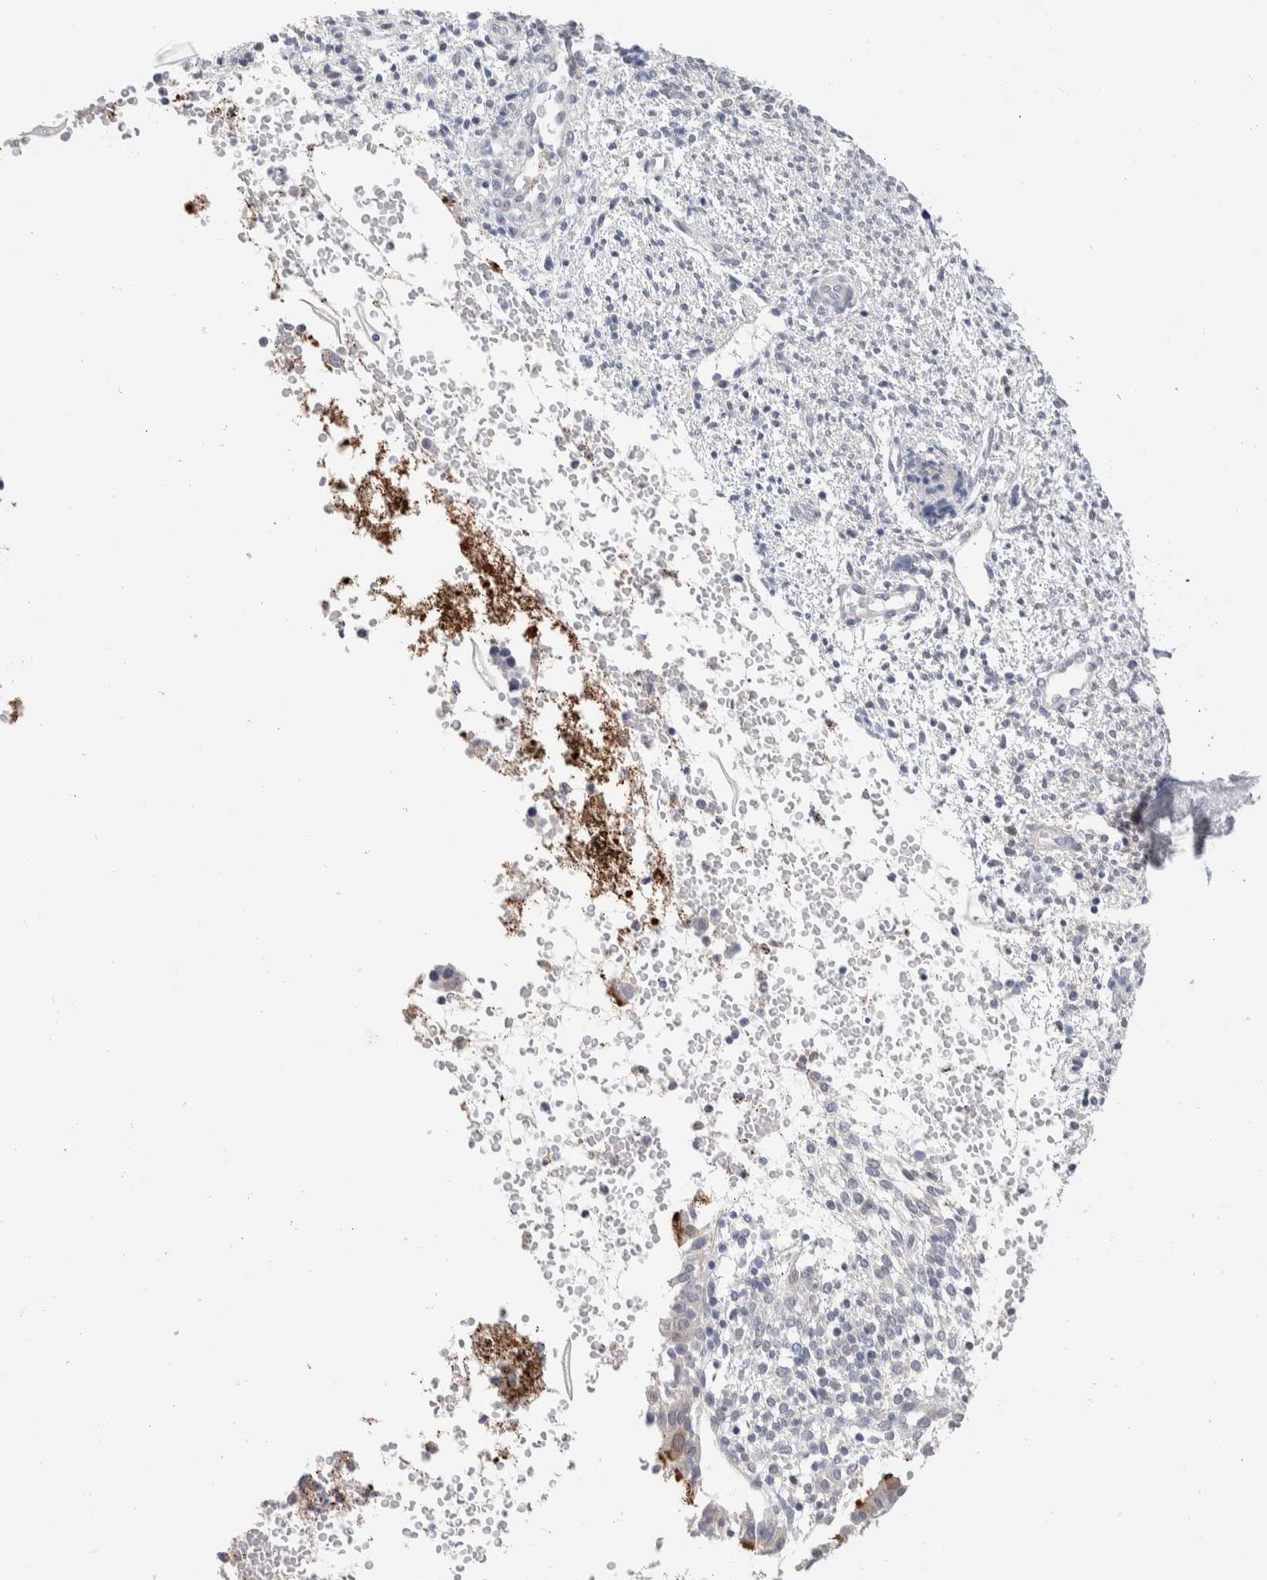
{"staining": {"intensity": "negative", "quantity": "none", "location": "none"}, "tissue": "endometrium", "cell_type": "Cells in endometrial stroma", "image_type": "normal", "snomed": [{"axis": "morphology", "description": "Normal tissue, NOS"}, {"axis": "topography", "description": "Endometrium"}], "caption": "The image displays no significant staining in cells in endometrial stroma of endometrium. (Immunohistochemistry (ihc), brightfield microscopy, high magnification).", "gene": "DNAJB6", "patient": {"sex": "female", "age": 35}}